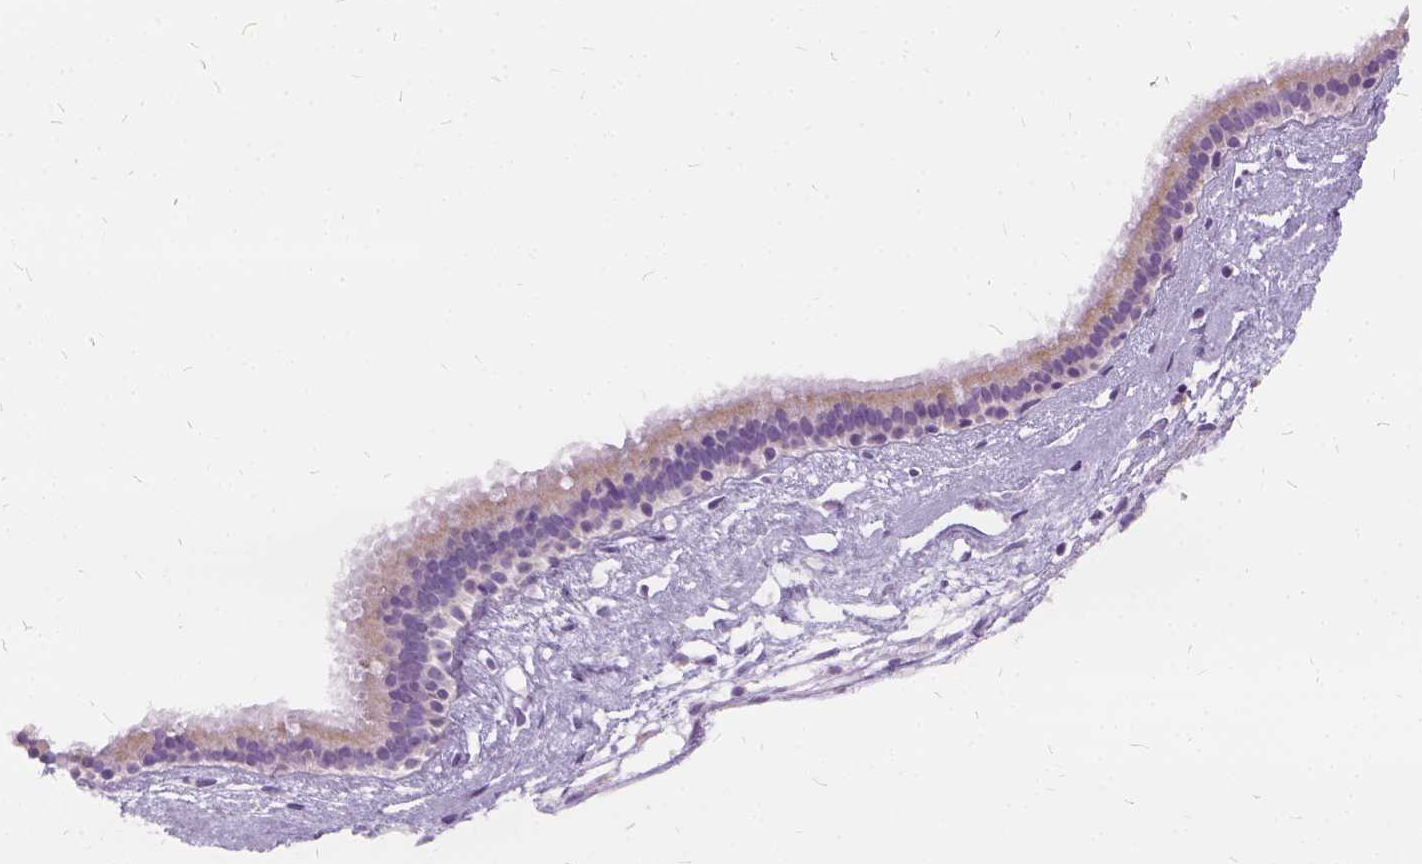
{"staining": {"intensity": "negative", "quantity": "none", "location": "none"}, "tissue": "nasopharynx", "cell_type": "Respiratory epithelial cells", "image_type": "normal", "snomed": [{"axis": "morphology", "description": "Normal tissue, NOS"}, {"axis": "topography", "description": "Nasopharynx"}], "caption": "IHC of benign nasopharynx shows no staining in respiratory epithelial cells.", "gene": "FDX1", "patient": {"sex": "male", "age": 24}}